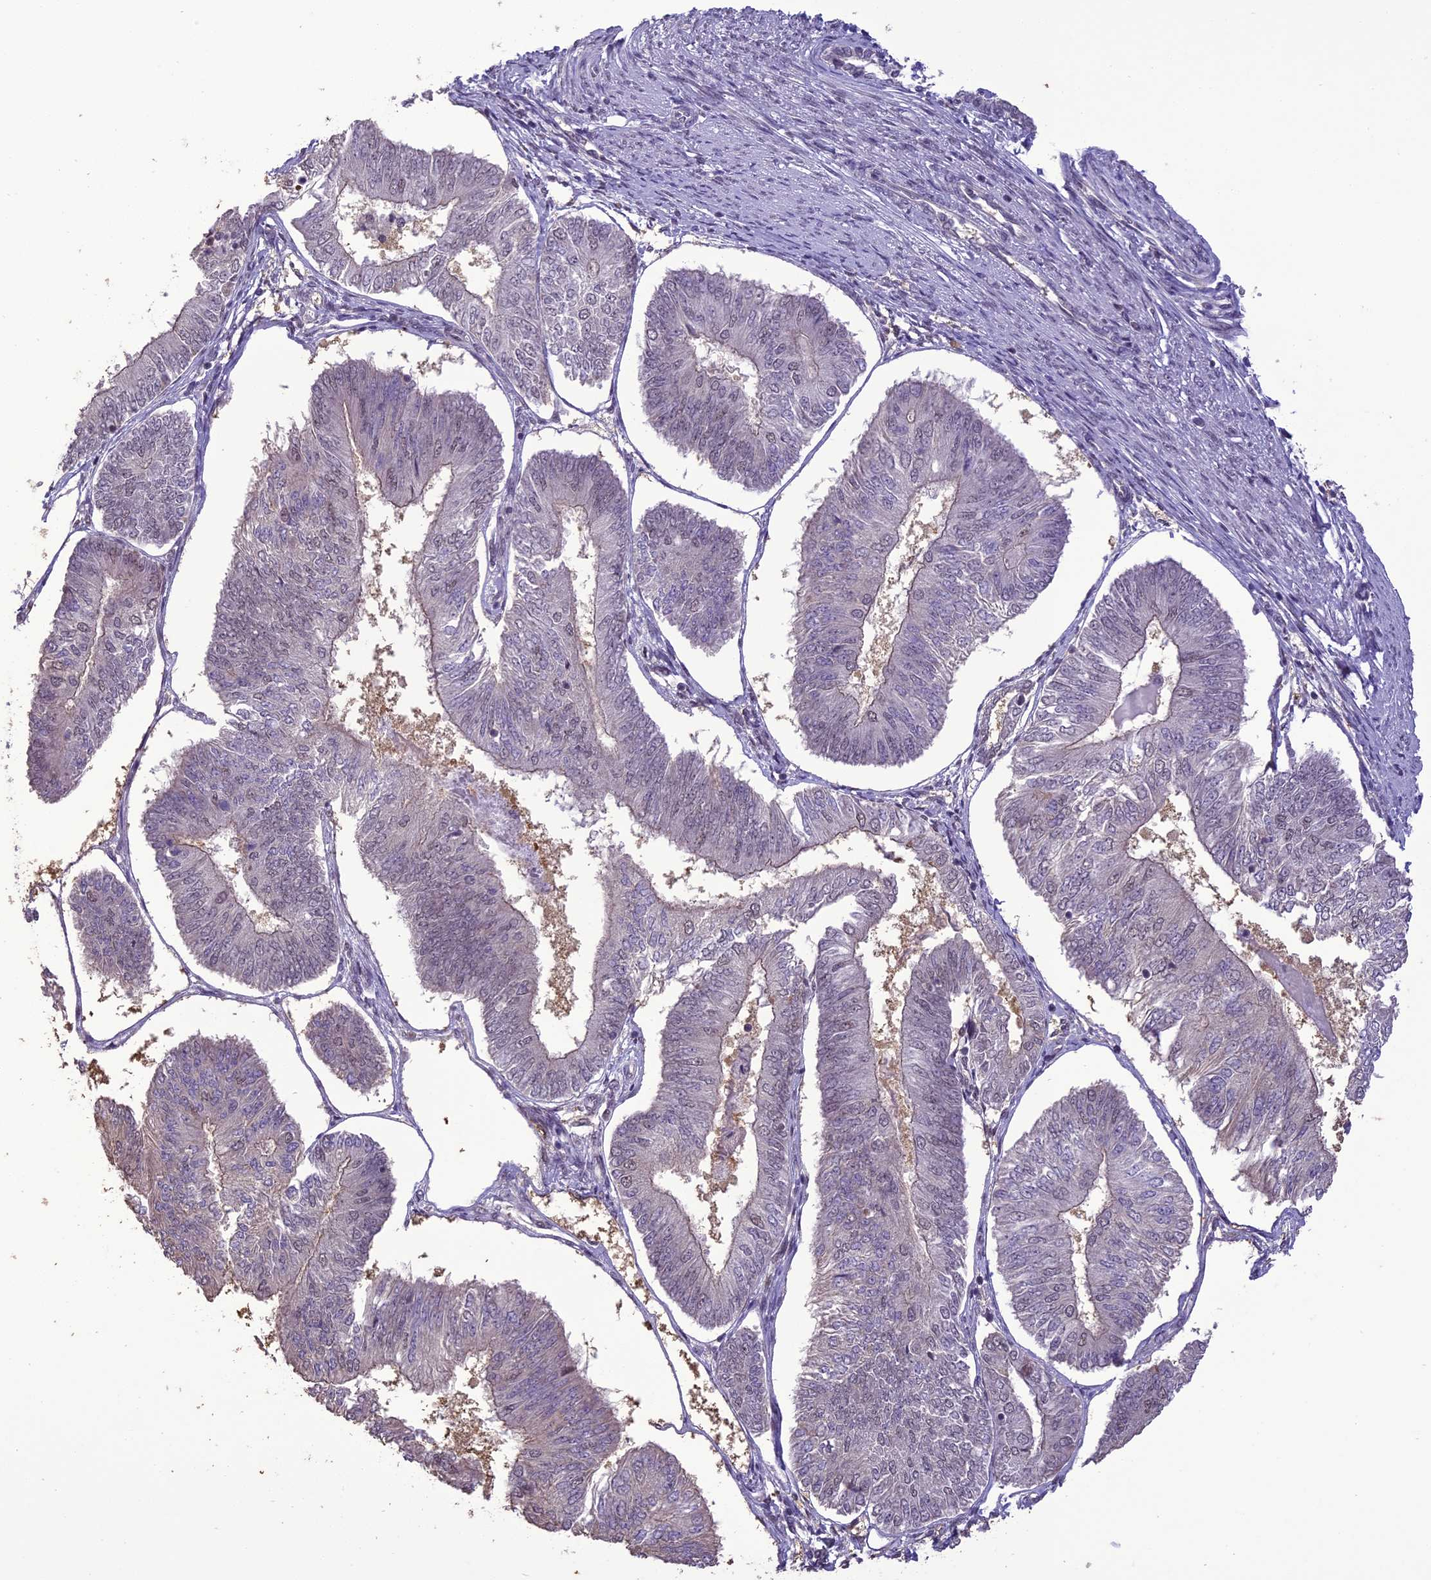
{"staining": {"intensity": "negative", "quantity": "none", "location": "none"}, "tissue": "endometrial cancer", "cell_type": "Tumor cells", "image_type": "cancer", "snomed": [{"axis": "morphology", "description": "Adenocarcinoma, NOS"}, {"axis": "topography", "description": "Endometrium"}], "caption": "A high-resolution image shows immunohistochemistry staining of adenocarcinoma (endometrial), which reveals no significant staining in tumor cells. Nuclei are stained in blue.", "gene": "TIGD7", "patient": {"sex": "female", "age": 58}}